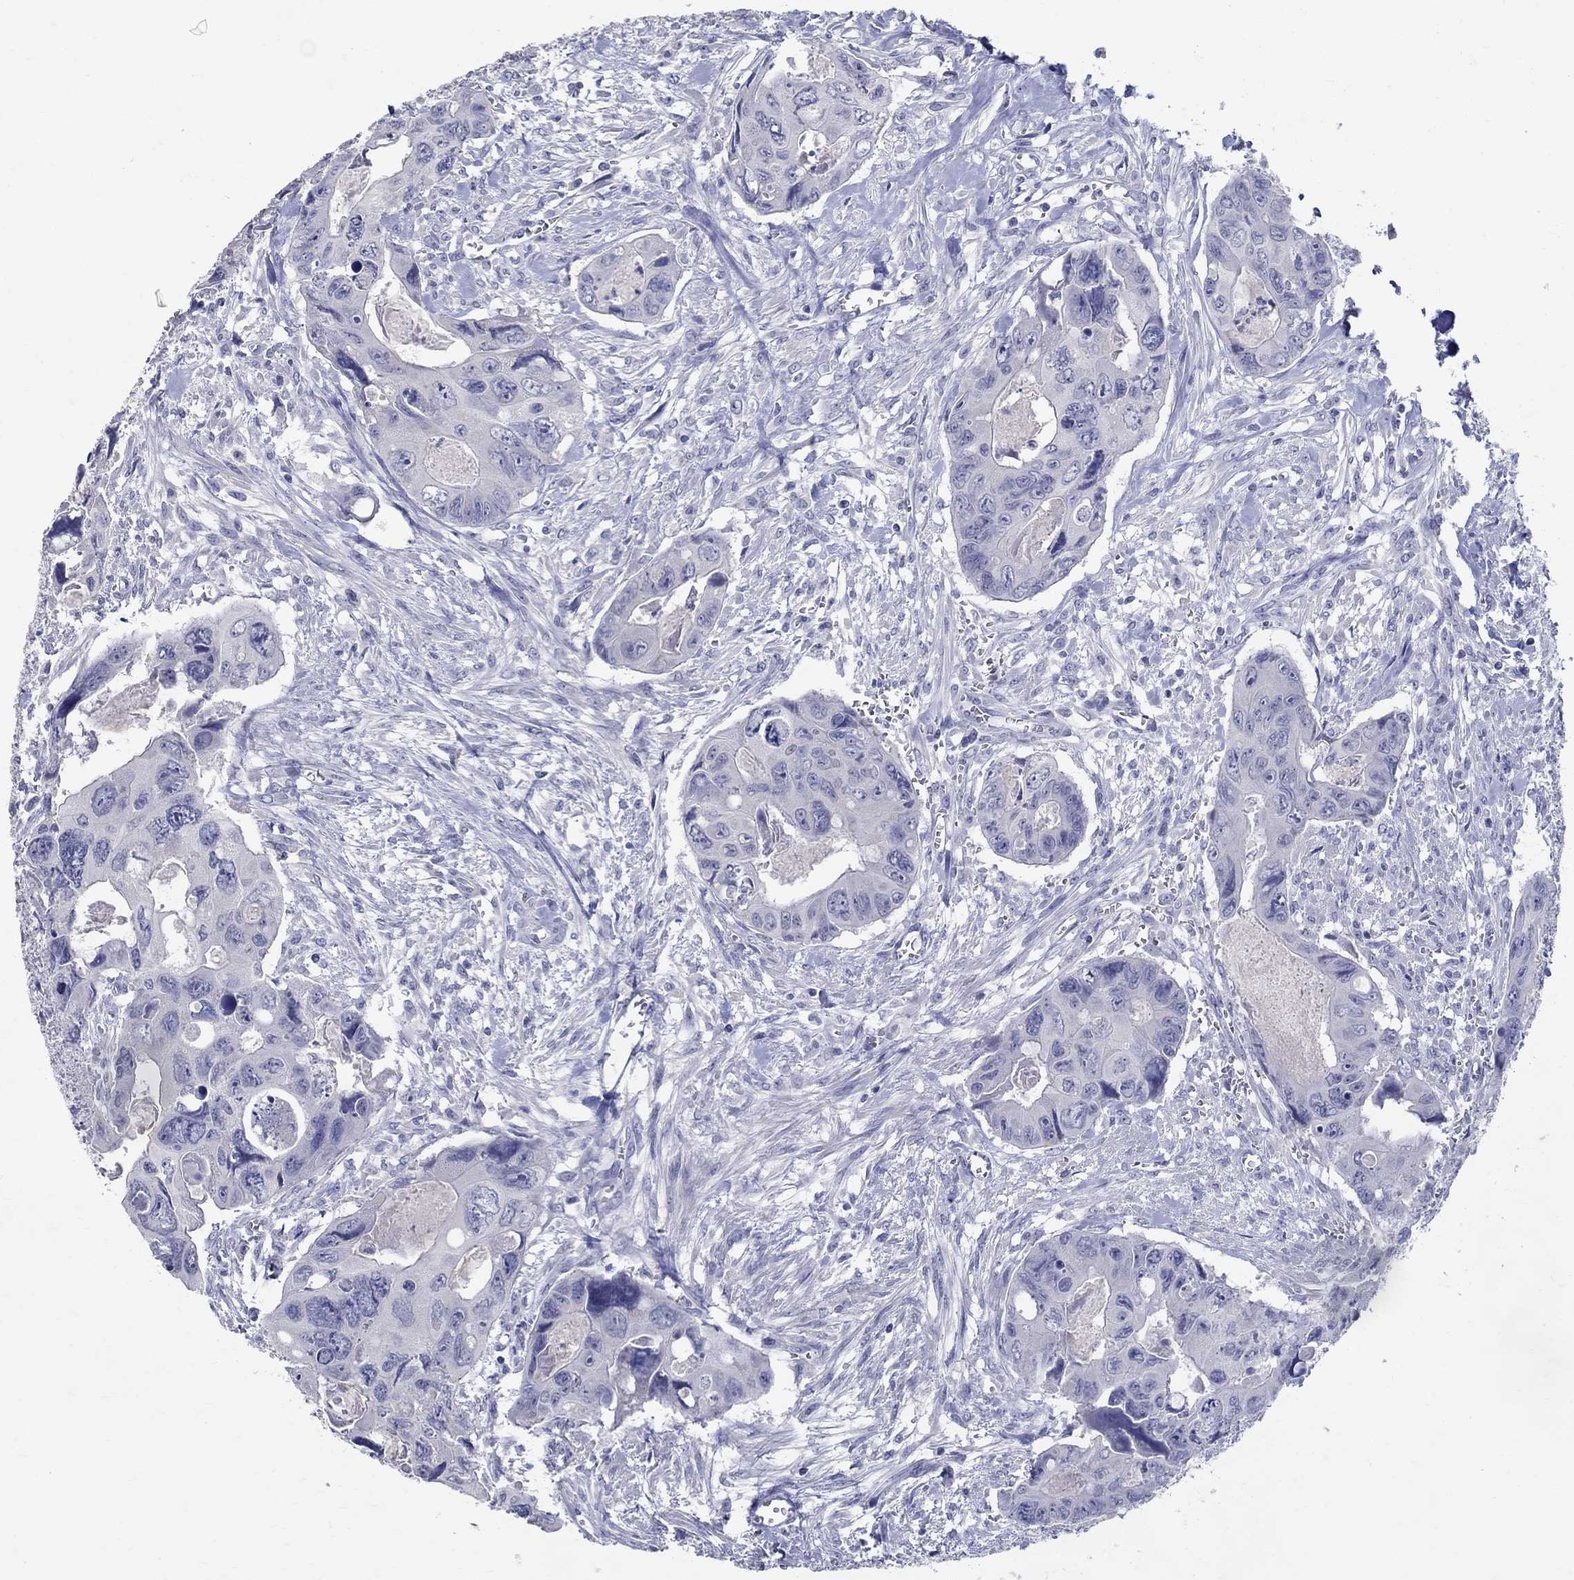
{"staining": {"intensity": "negative", "quantity": "none", "location": "none"}, "tissue": "colorectal cancer", "cell_type": "Tumor cells", "image_type": "cancer", "snomed": [{"axis": "morphology", "description": "Adenocarcinoma, NOS"}, {"axis": "topography", "description": "Rectum"}], "caption": "High power microscopy histopathology image of an immunohistochemistry micrograph of colorectal adenocarcinoma, revealing no significant expression in tumor cells.", "gene": "SOX2", "patient": {"sex": "male", "age": 62}}